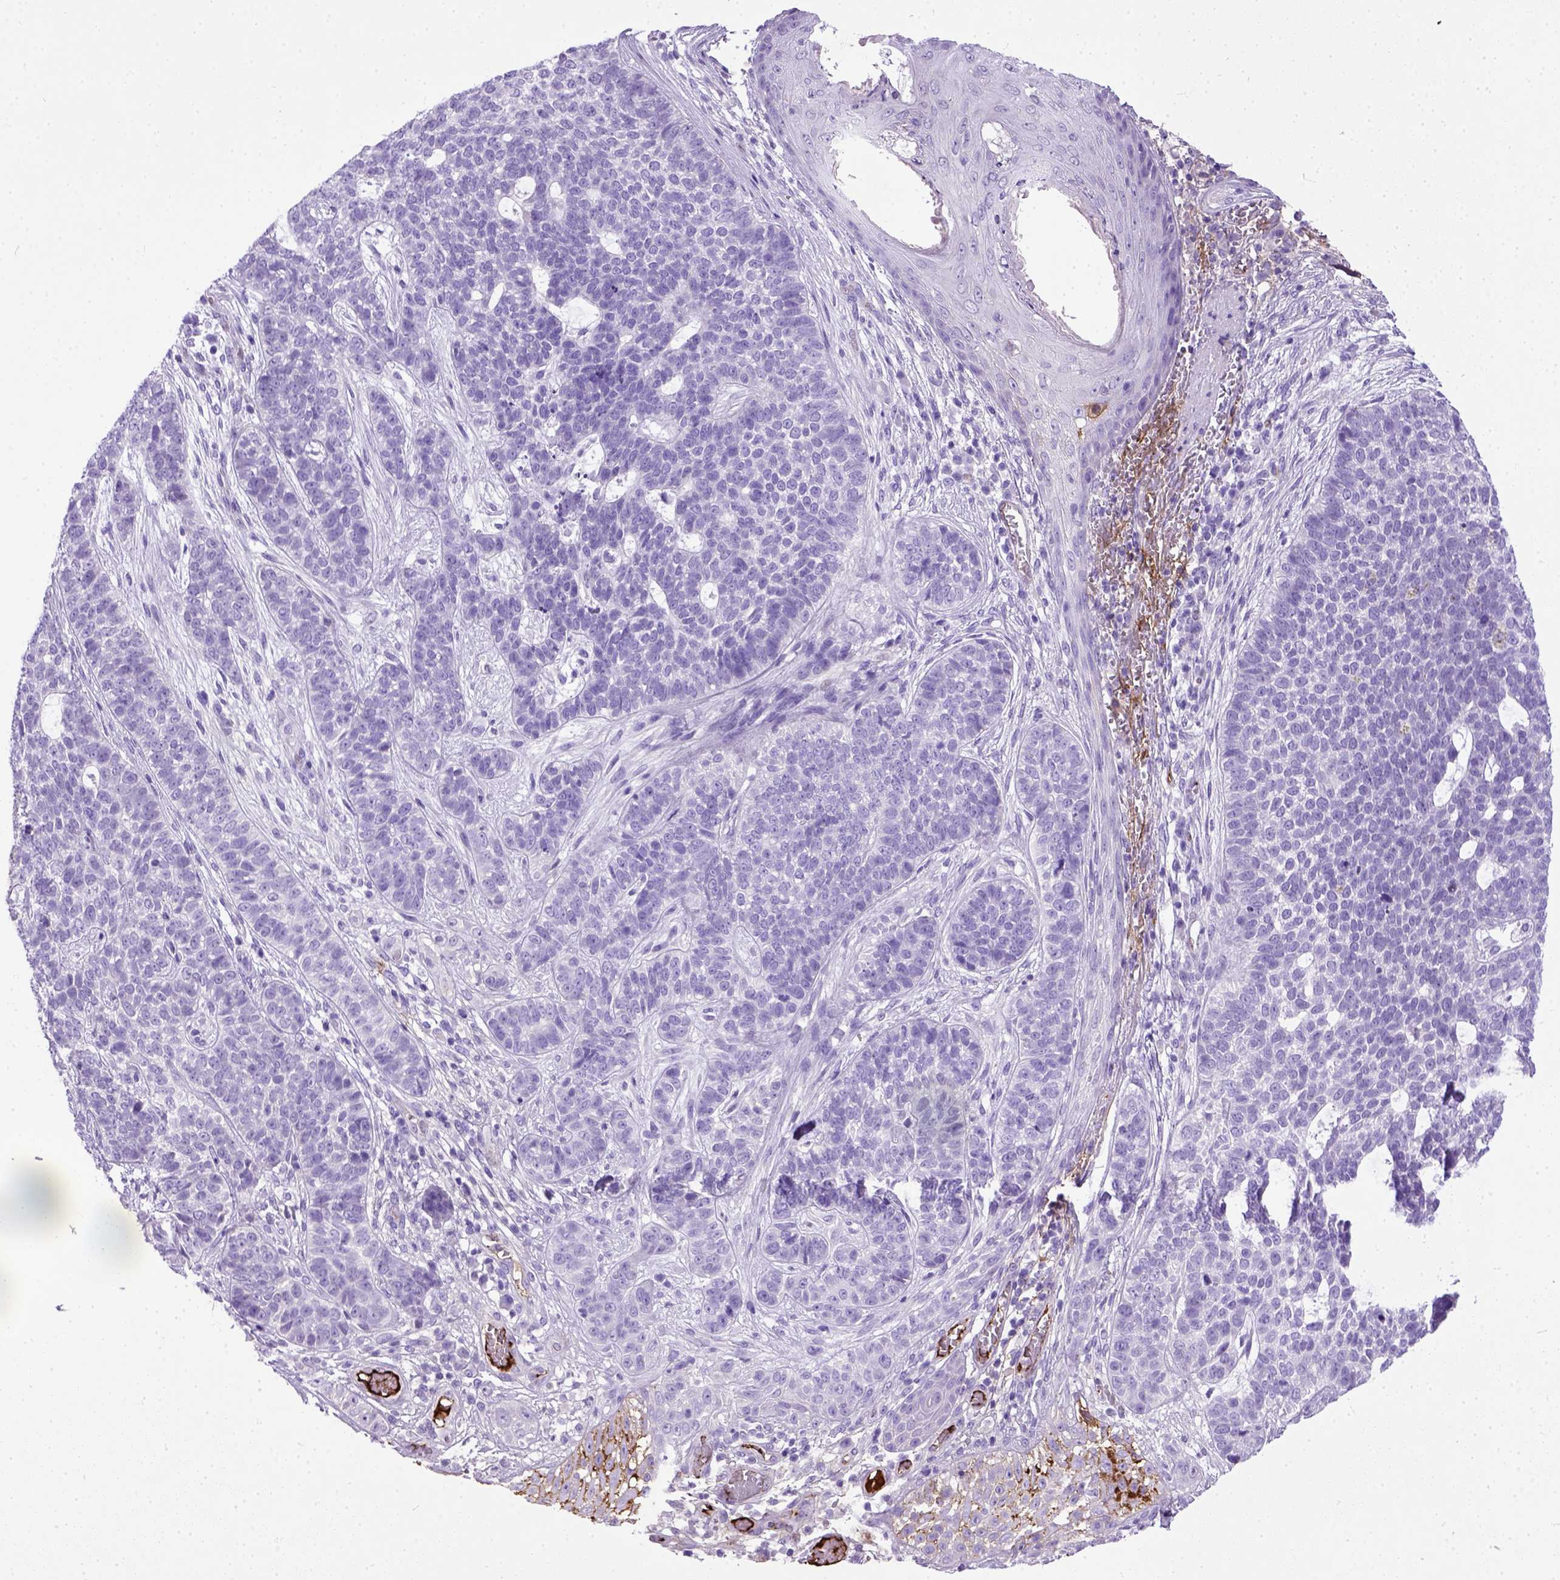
{"staining": {"intensity": "negative", "quantity": "none", "location": "none"}, "tissue": "skin cancer", "cell_type": "Tumor cells", "image_type": "cancer", "snomed": [{"axis": "morphology", "description": "Basal cell carcinoma"}, {"axis": "topography", "description": "Skin"}], "caption": "Immunohistochemical staining of basal cell carcinoma (skin) shows no significant positivity in tumor cells.", "gene": "ADAMTS8", "patient": {"sex": "female", "age": 69}}